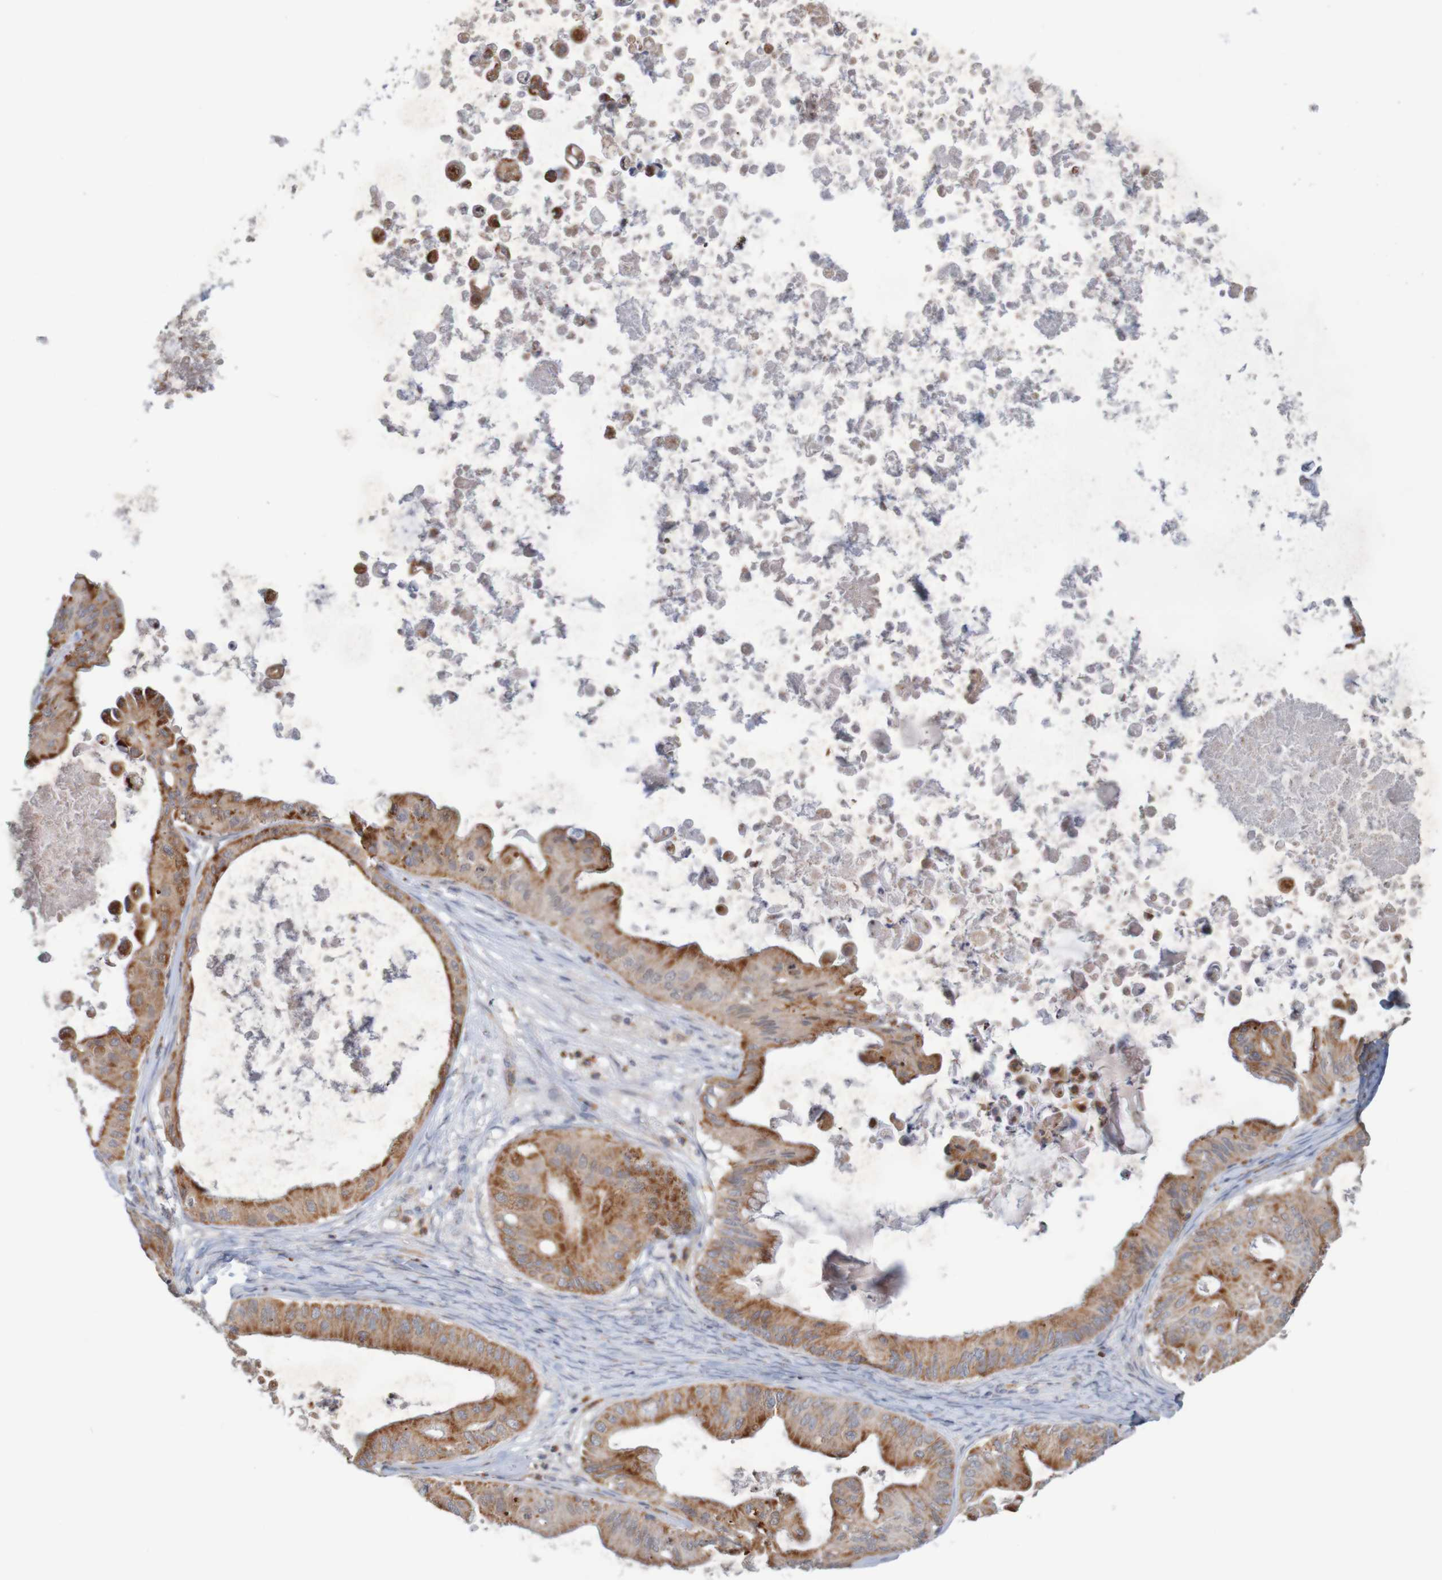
{"staining": {"intensity": "moderate", "quantity": ">75%", "location": "cytoplasmic/membranous"}, "tissue": "ovarian cancer", "cell_type": "Tumor cells", "image_type": "cancer", "snomed": [{"axis": "morphology", "description": "Cystadenocarcinoma, mucinous, NOS"}, {"axis": "topography", "description": "Ovary"}], "caption": "An immunohistochemistry histopathology image of tumor tissue is shown. Protein staining in brown labels moderate cytoplasmic/membranous positivity in ovarian cancer within tumor cells. (IHC, brightfield microscopy, high magnification).", "gene": "NAV2", "patient": {"sex": "female", "age": 37}}